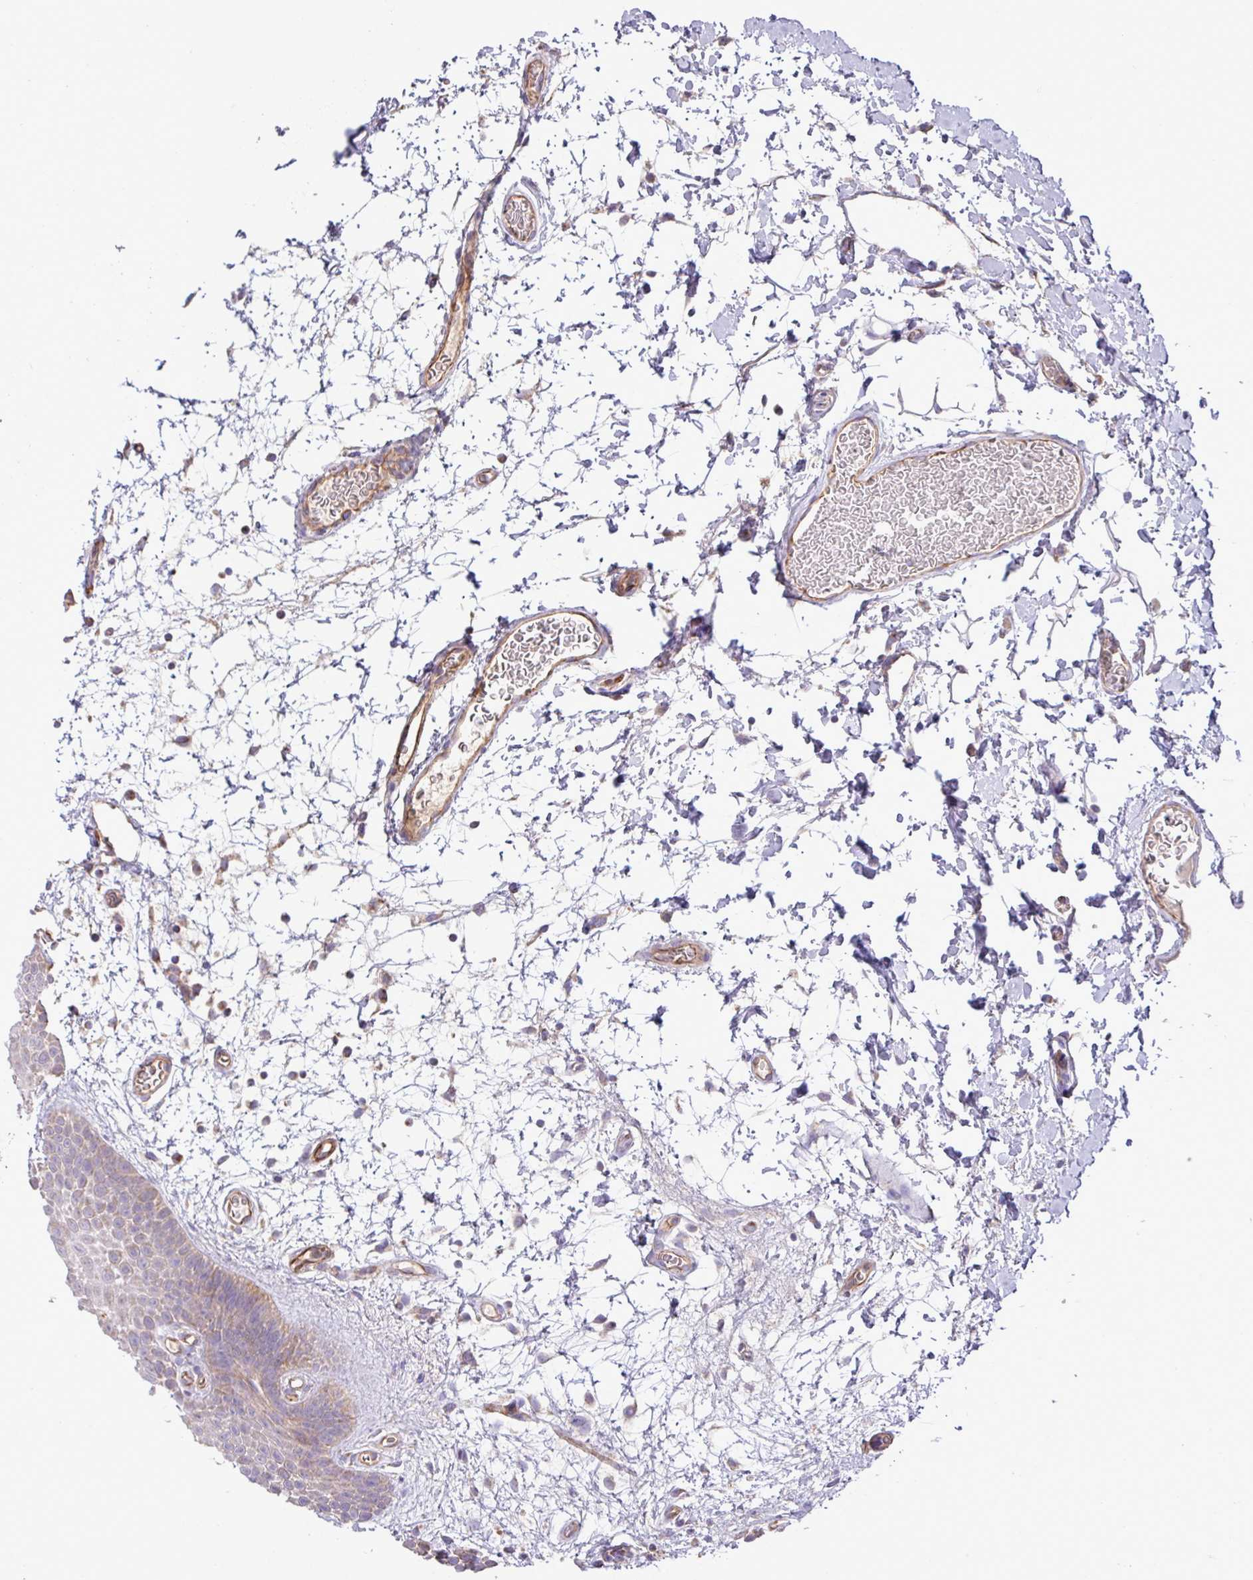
{"staining": {"intensity": "moderate", "quantity": "25%-75%", "location": "cytoplasmic/membranous"}, "tissue": "oral mucosa", "cell_type": "Squamous epithelial cells", "image_type": "normal", "snomed": [{"axis": "morphology", "description": "Normal tissue, NOS"}, {"axis": "morphology", "description": "Squamous cell carcinoma, NOS"}, {"axis": "topography", "description": "Oral tissue"}, {"axis": "topography", "description": "Tounge, NOS"}, {"axis": "topography", "description": "Head-Neck"}], "caption": "Immunohistochemistry image of unremarkable oral mucosa: human oral mucosa stained using immunohistochemistry displays medium levels of moderate protein expression localized specifically in the cytoplasmic/membranous of squamous epithelial cells, appearing as a cytoplasmic/membranous brown color.", "gene": "LRRC53", "patient": {"sex": "male", "age": 76}}